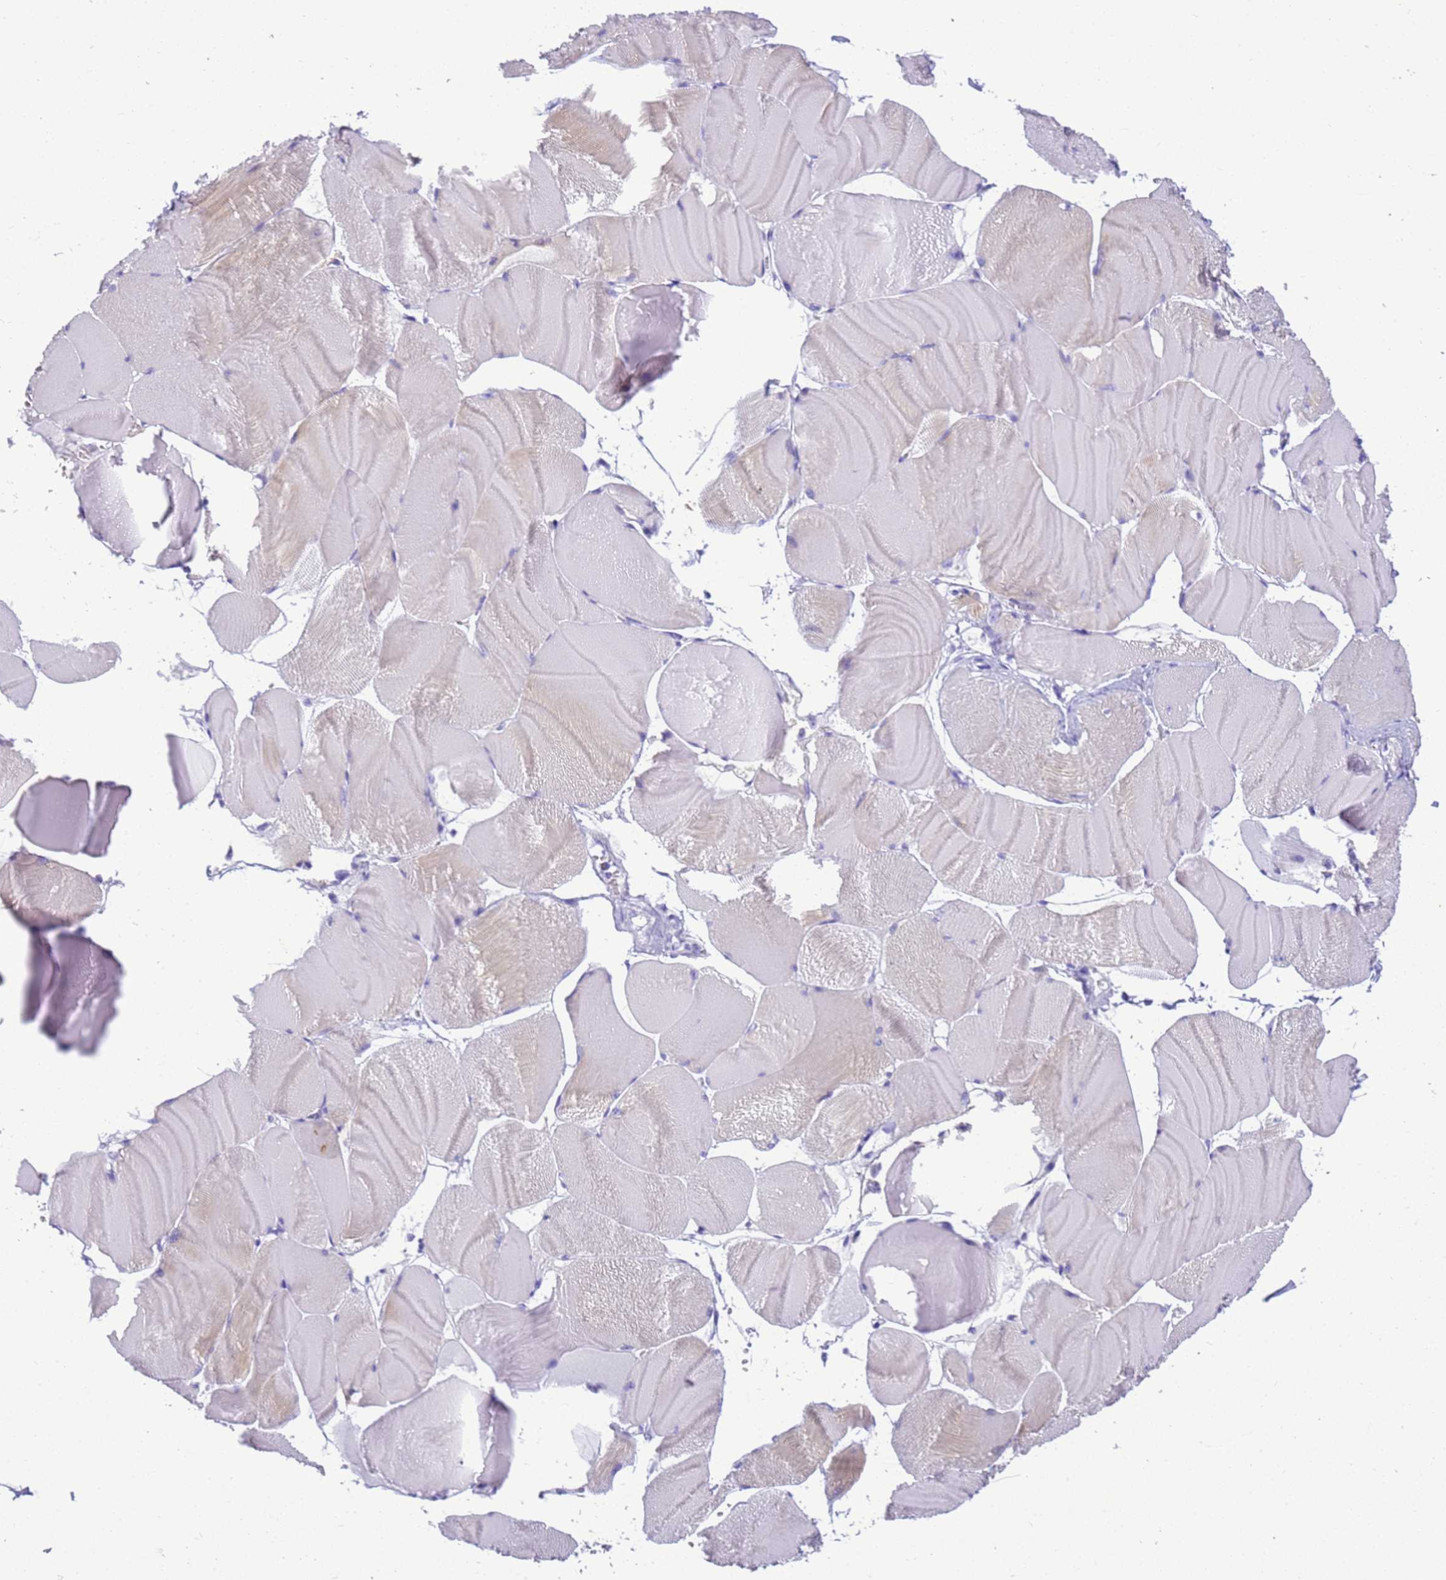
{"staining": {"intensity": "negative", "quantity": "none", "location": "none"}, "tissue": "skeletal muscle", "cell_type": "Myocytes", "image_type": "normal", "snomed": [{"axis": "morphology", "description": "Normal tissue, NOS"}, {"axis": "morphology", "description": "Basal cell carcinoma"}, {"axis": "topography", "description": "Skeletal muscle"}], "caption": "DAB immunohistochemical staining of benign human skeletal muscle shows no significant positivity in myocytes.", "gene": "STATH", "patient": {"sex": "female", "age": 64}}